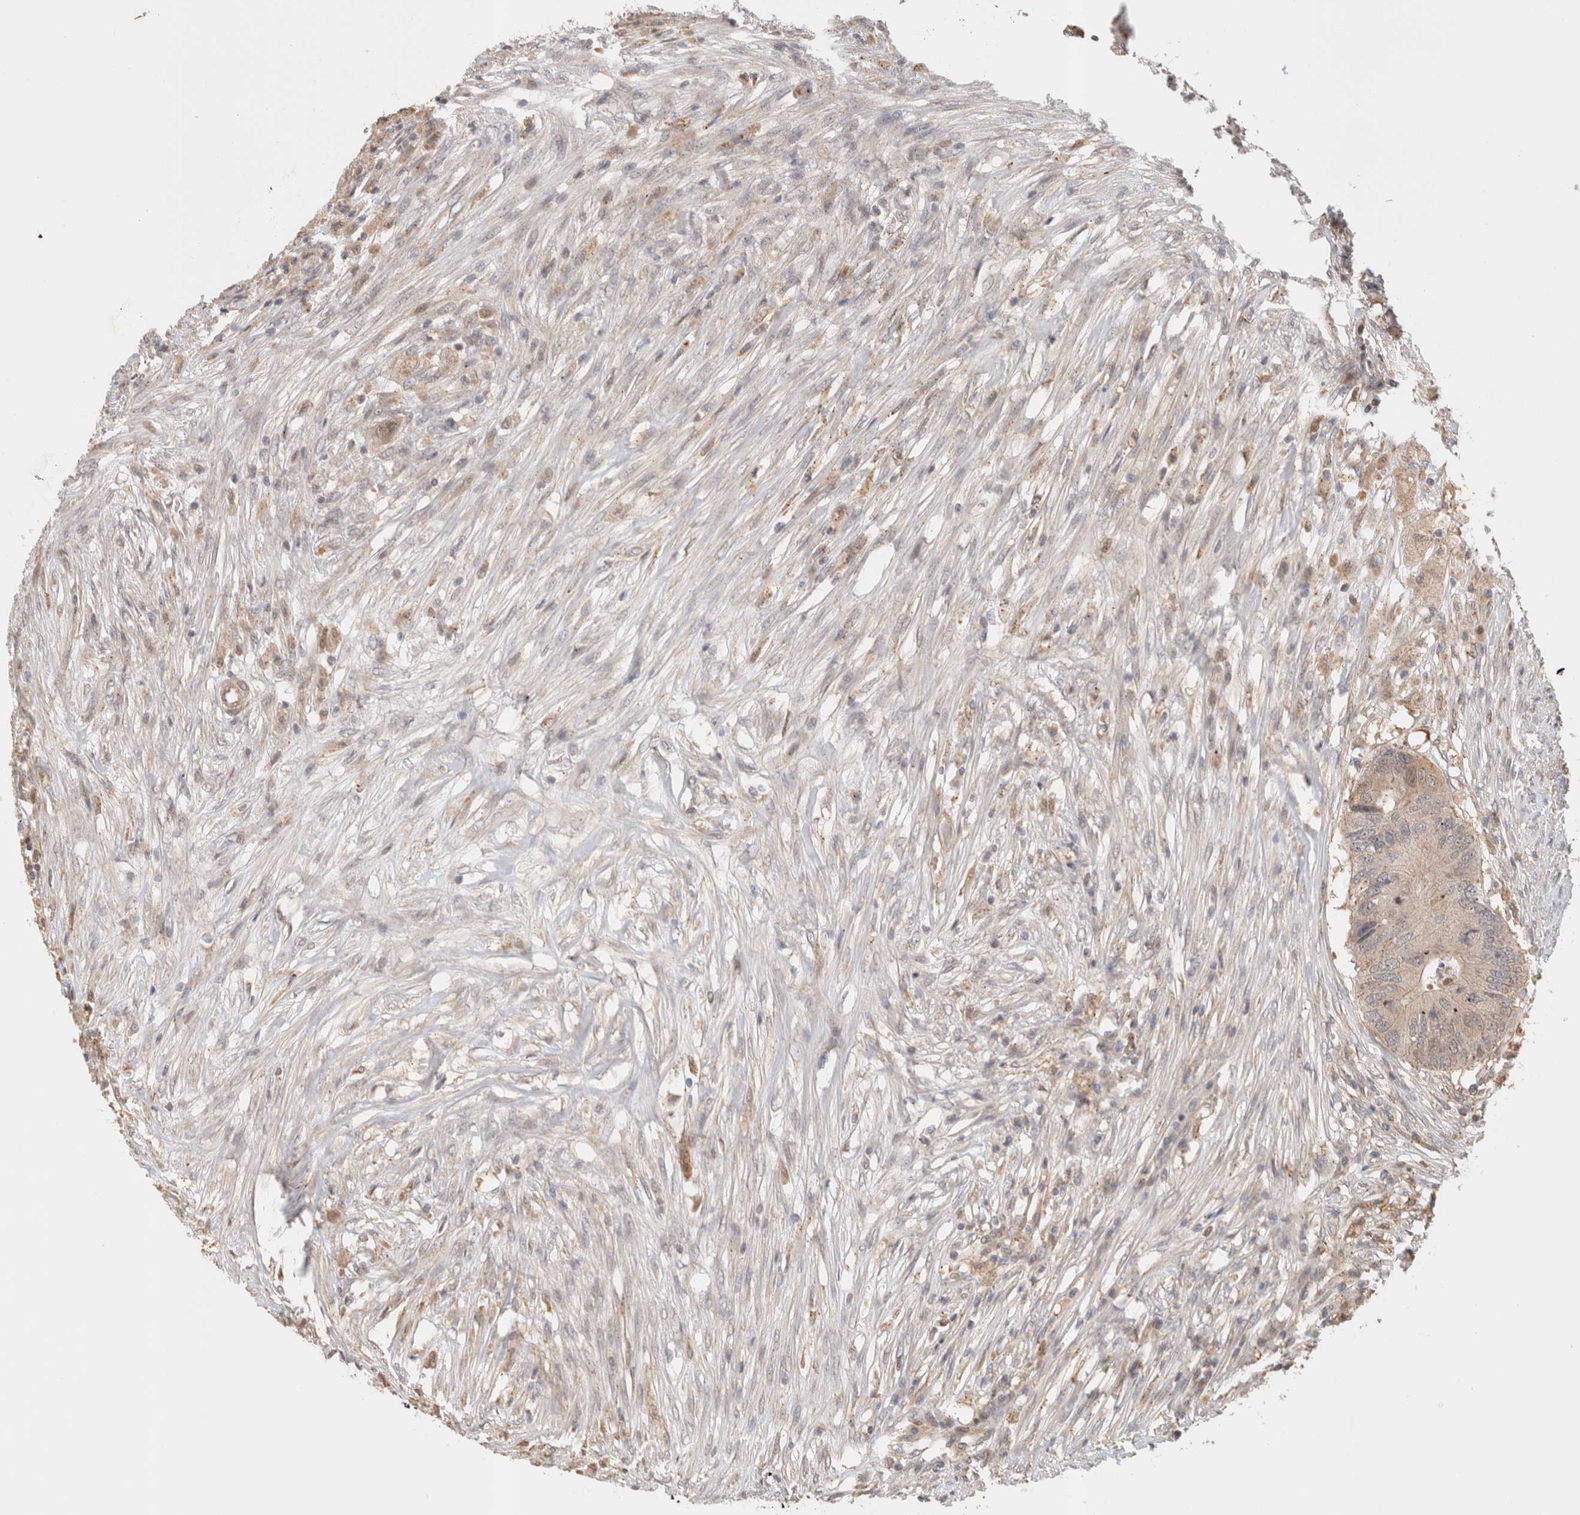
{"staining": {"intensity": "weak", "quantity": "<25%", "location": "cytoplasmic/membranous"}, "tissue": "colorectal cancer", "cell_type": "Tumor cells", "image_type": "cancer", "snomed": [{"axis": "morphology", "description": "Adenocarcinoma, NOS"}, {"axis": "topography", "description": "Colon"}], "caption": "Colorectal cancer was stained to show a protein in brown. There is no significant positivity in tumor cells.", "gene": "OTUD6B", "patient": {"sex": "male", "age": 71}}